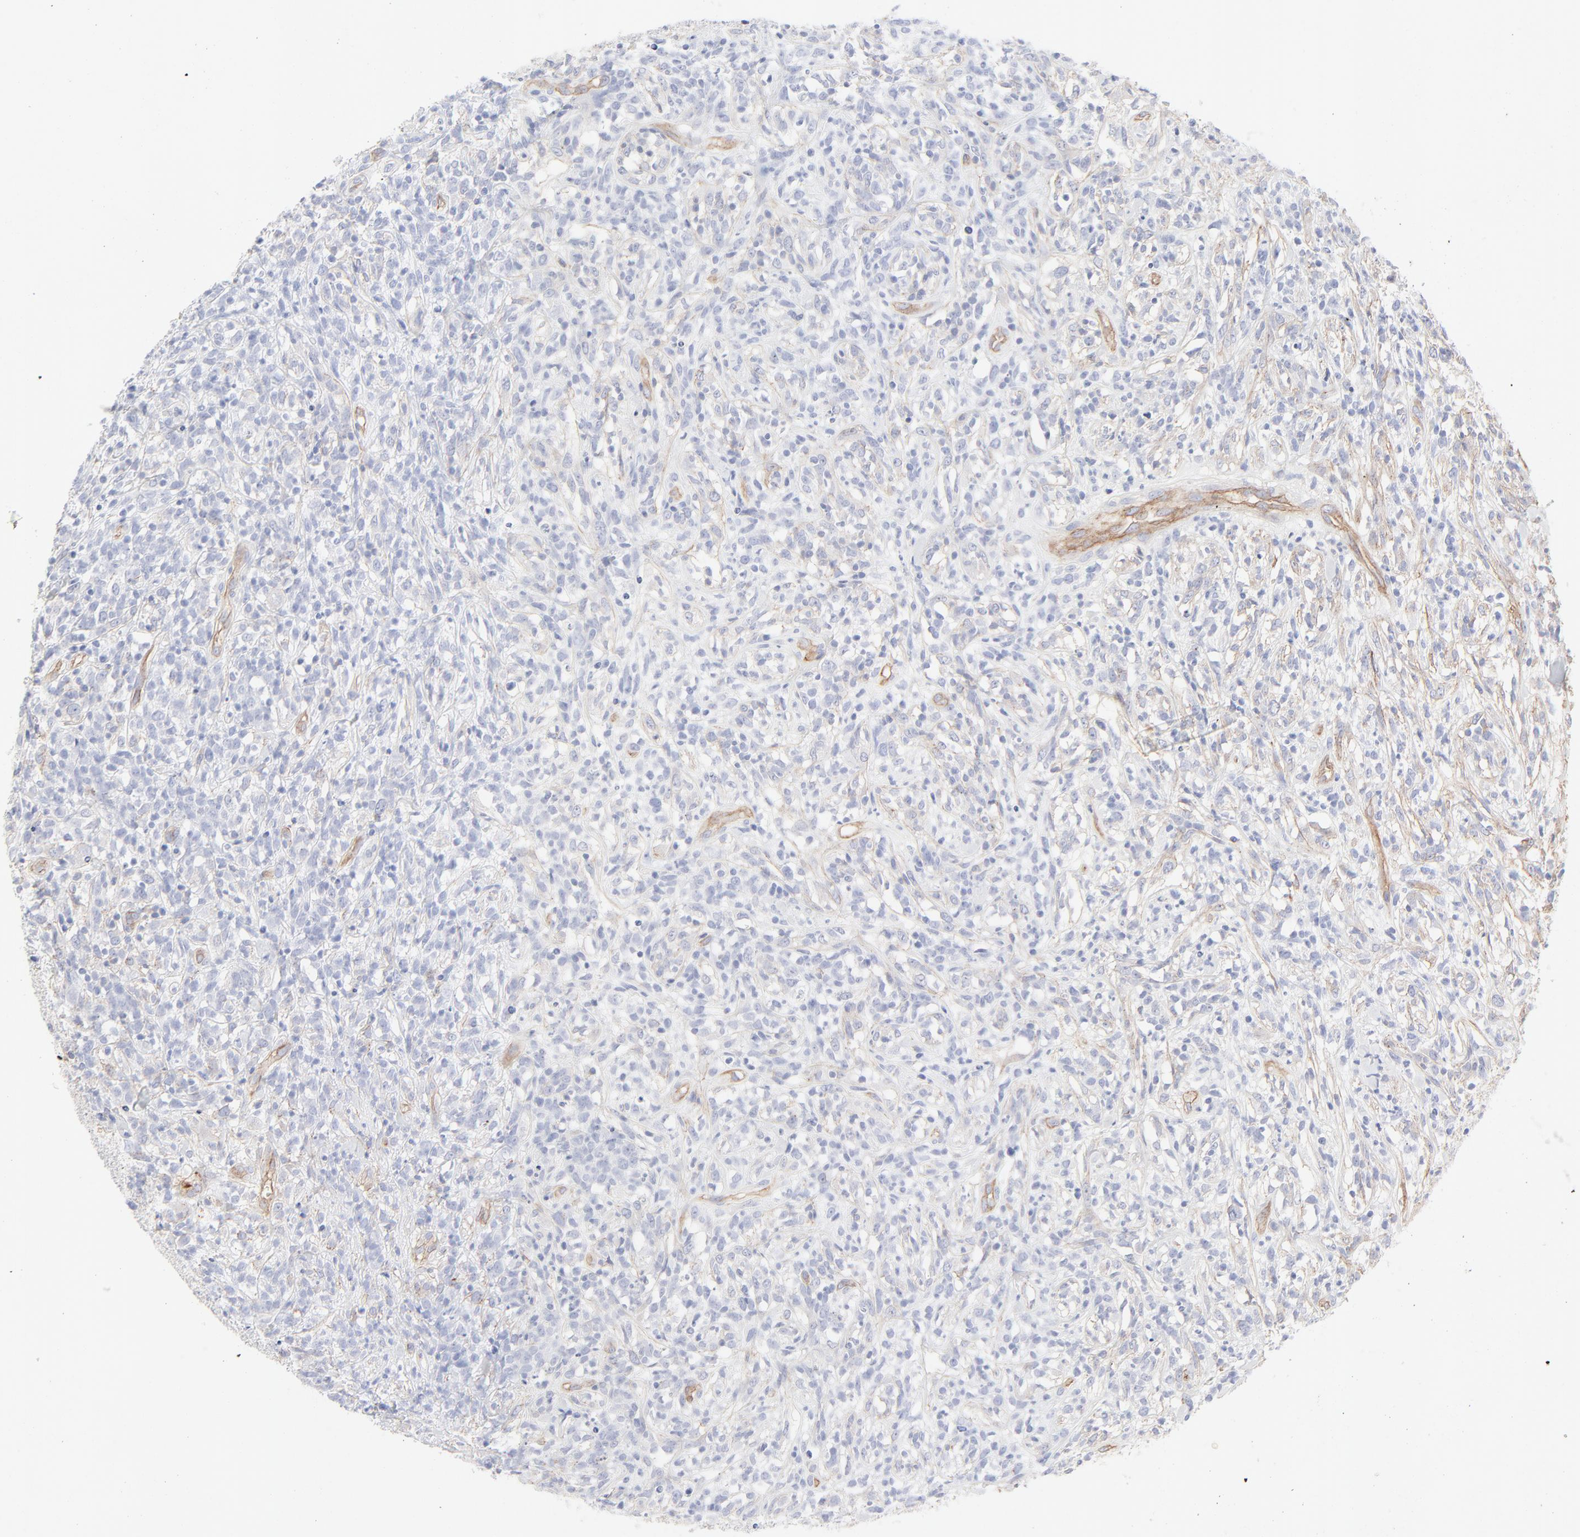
{"staining": {"intensity": "negative", "quantity": "none", "location": "none"}, "tissue": "lymphoma", "cell_type": "Tumor cells", "image_type": "cancer", "snomed": [{"axis": "morphology", "description": "Malignant lymphoma, non-Hodgkin's type, High grade"}, {"axis": "topography", "description": "Lymph node"}], "caption": "Tumor cells show no significant protein positivity in lymphoma.", "gene": "ITGA5", "patient": {"sex": "female", "age": 73}}